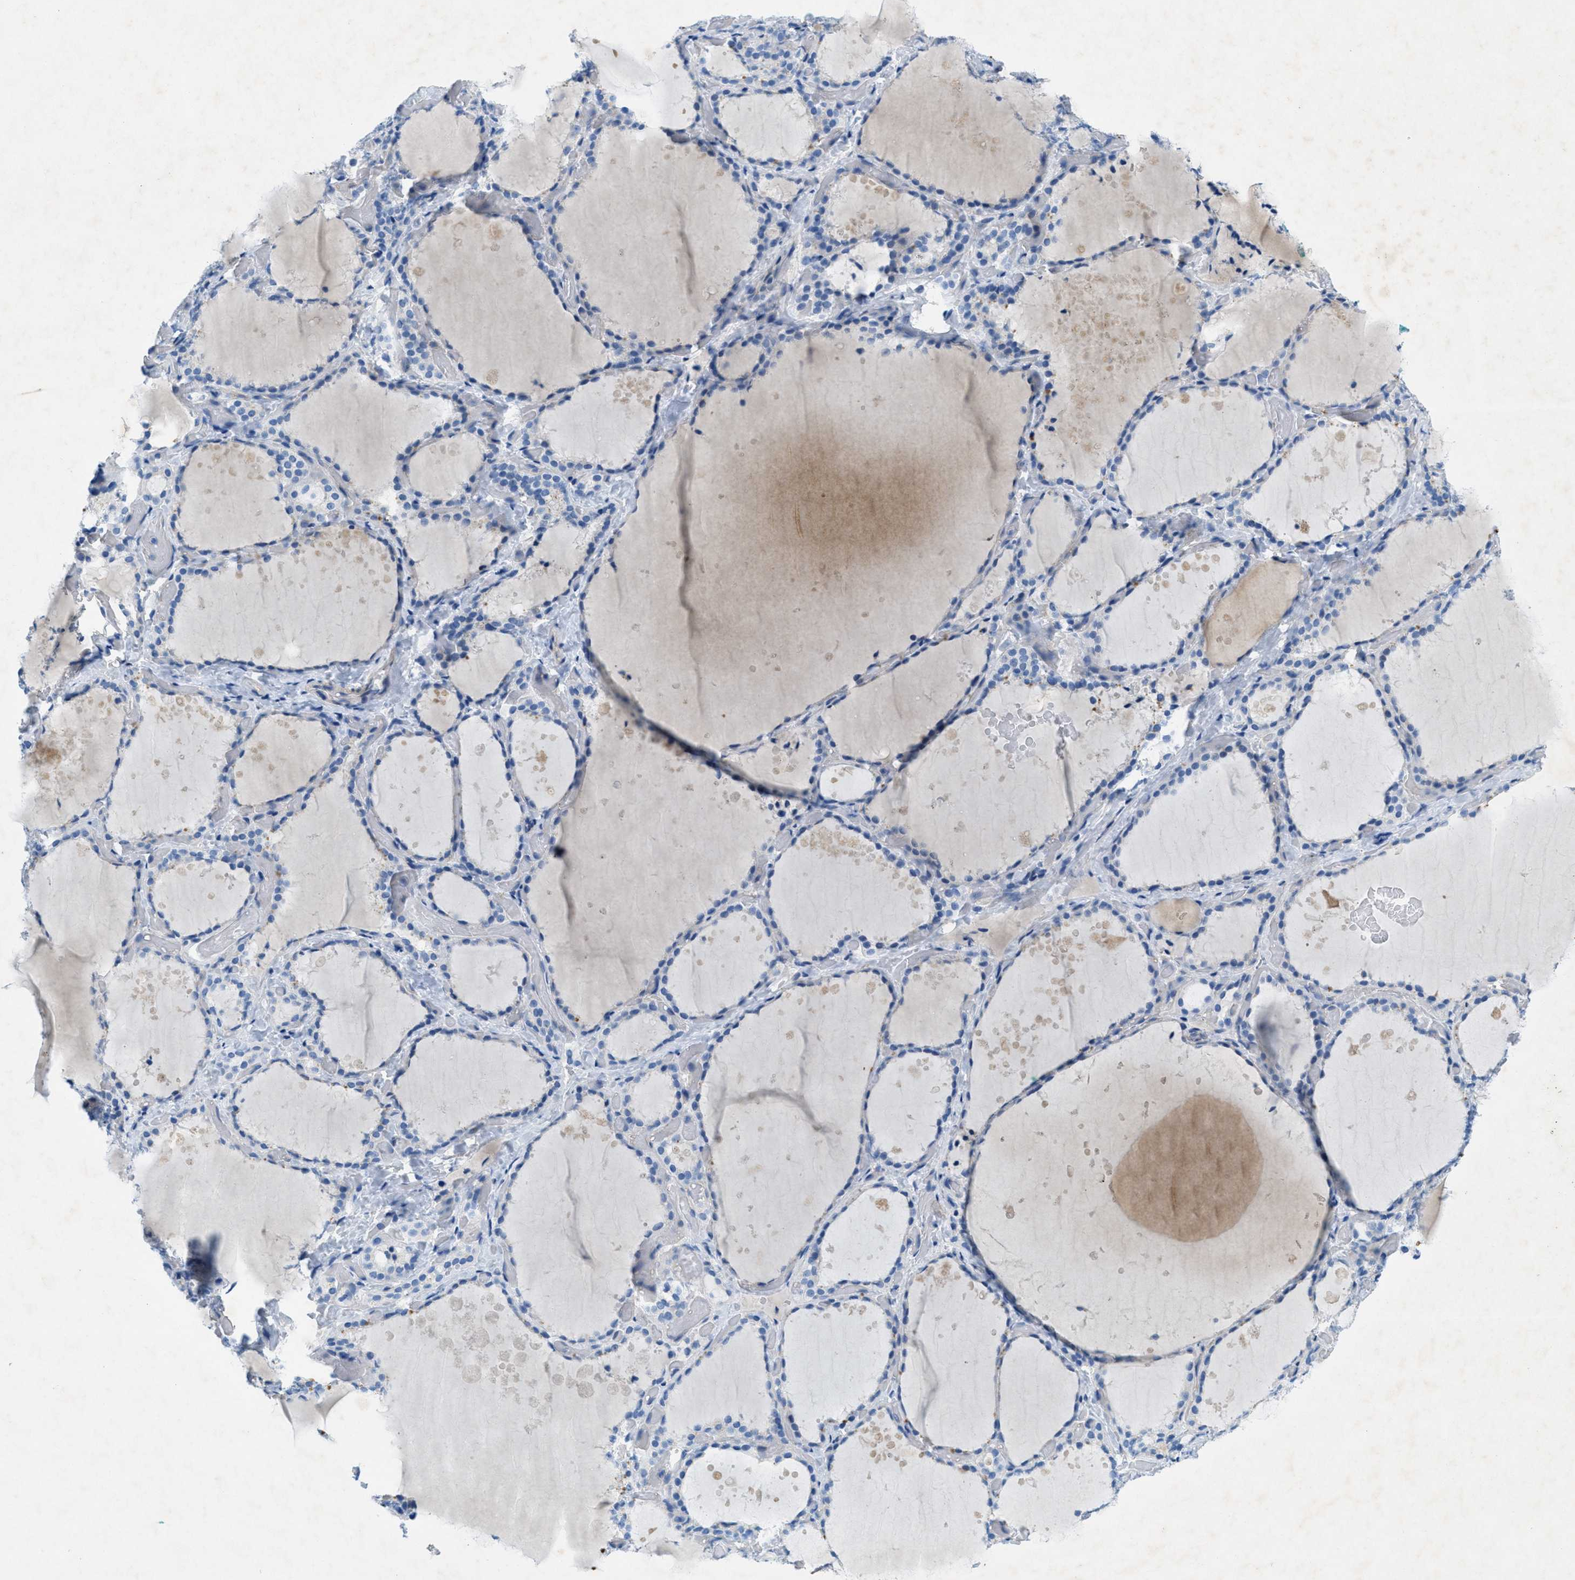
{"staining": {"intensity": "negative", "quantity": "none", "location": "none"}, "tissue": "thyroid gland", "cell_type": "Glandular cells", "image_type": "normal", "snomed": [{"axis": "morphology", "description": "Normal tissue, NOS"}, {"axis": "topography", "description": "Thyroid gland"}], "caption": "High power microscopy histopathology image of an immunohistochemistry (IHC) histopathology image of unremarkable thyroid gland, revealing no significant staining in glandular cells. (DAB (3,3'-diaminobenzidine) immunohistochemistry (IHC) visualized using brightfield microscopy, high magnification).", "gene": "GALNT17", "patient": {"sex": "female", "age": 44}}